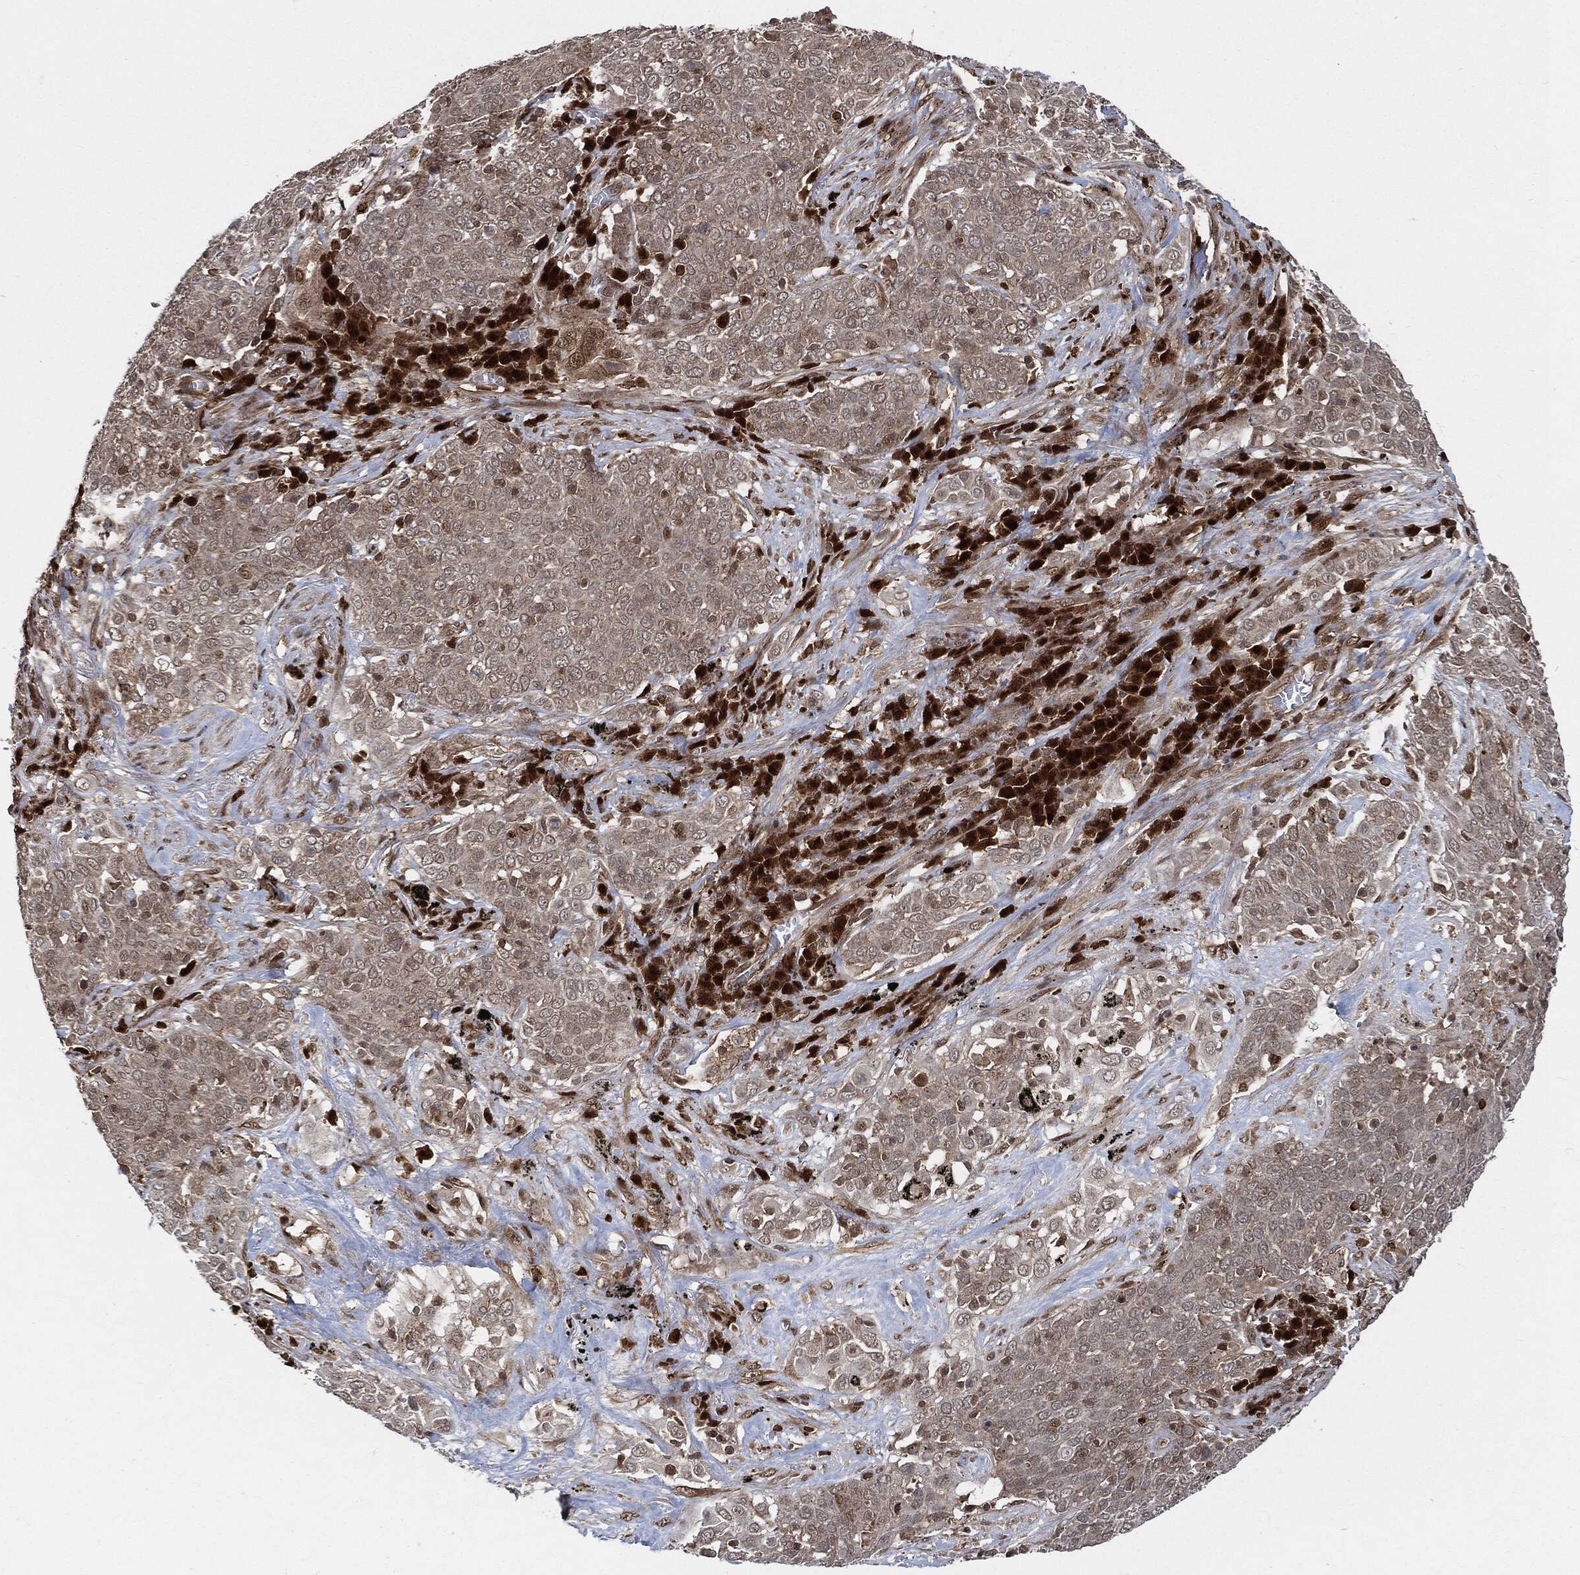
{"staining": {"intensity": "negative", "quantity": "none", "location": "none"}, "tissue": "lung cancer", "cell_type": "Tumor cells", "image_type": "cancer", "snomed": [{"axis": "morphology", "description": "Squamous cell carcinoma, NOS"}, {"axis": "topography", "description": "Lung"}], "caption": "Protein analysis of lung squamous cell carcinoma exhibits no significant expression in tumor cells.", "gene": "CUTA", "patient": {"sex": "male", "age": 82}}